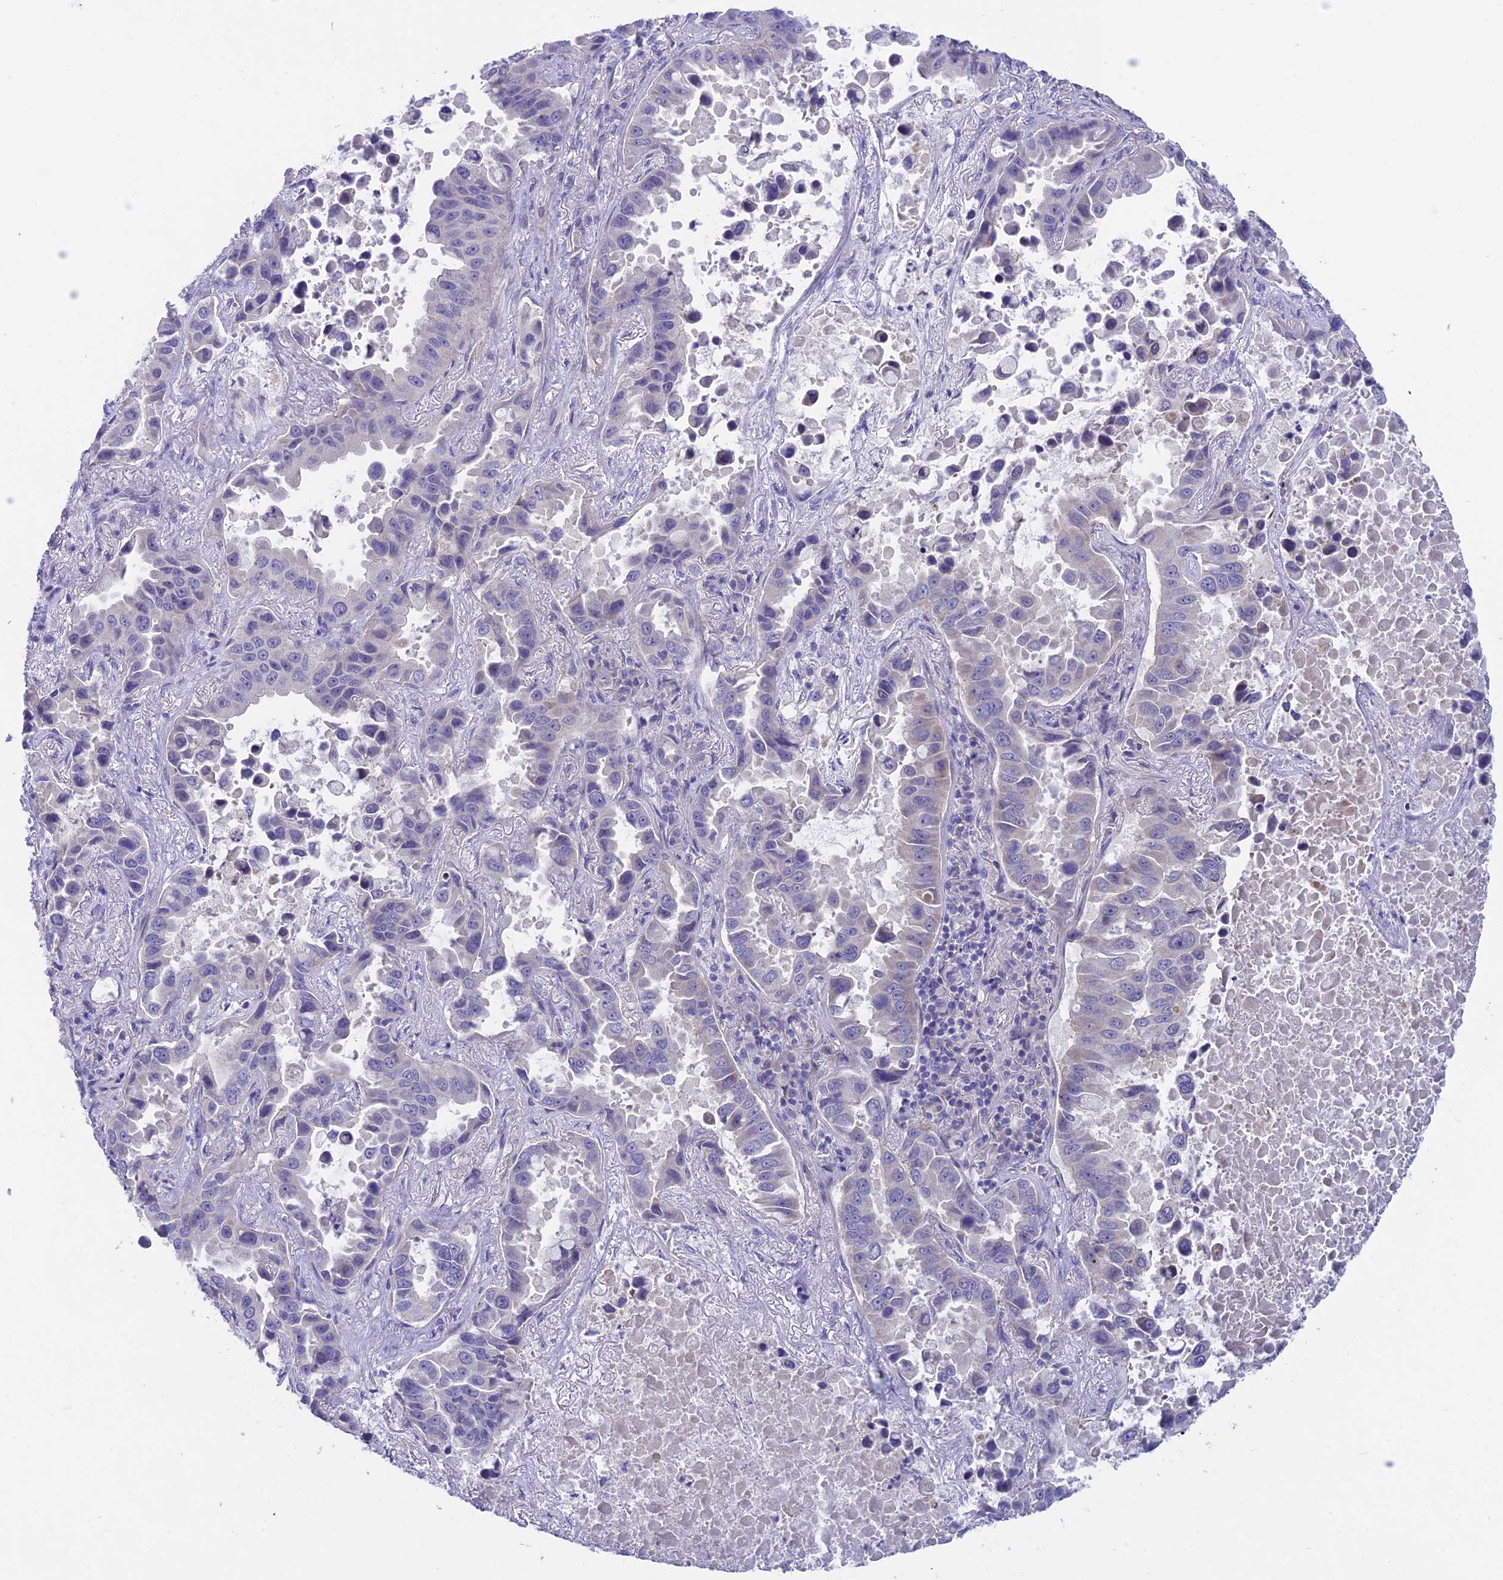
{"staining": {"intensity": "negative", "quantity": "none", "location": "none"}, "tissue": "lung cancer", "cell_type": "Tumor cells", "image_type": "cancer", "snomed": [{"axis": "morphology", "description": "Adenocarcinoma, NOS"}, {"axis": "topography", "description": "Lung"}], "caption": "Lung cancer was stained to show a protein in brown. There is no significant staining in tumor cells.", "gene": "XPO7", "patient": {"sex": "male", "age": 64}}